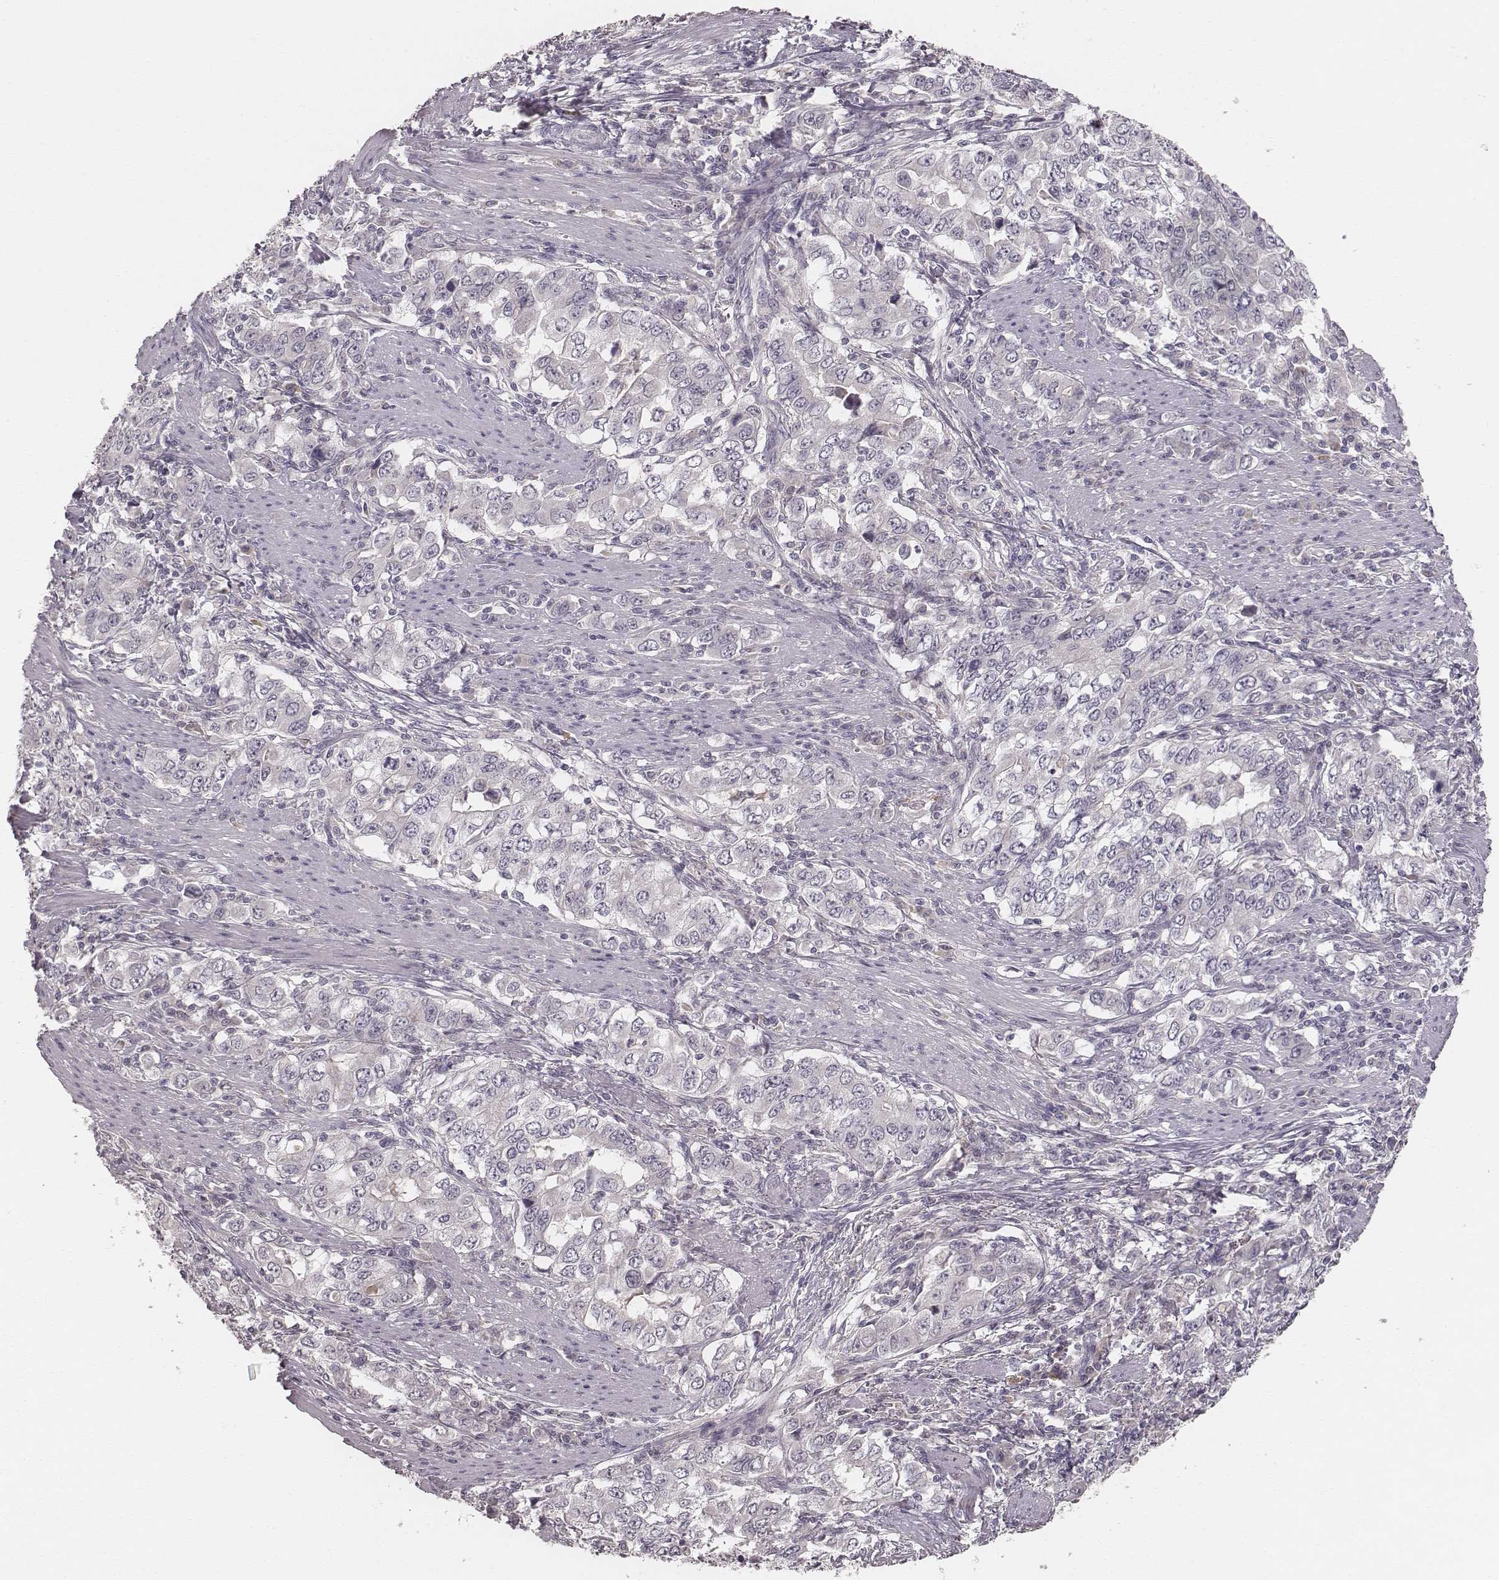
{"staining": {"intensity": "negative", "quantity": "none", "location": "none"}, "tissue": "stomach cancer", "cell_type": "Tumor cells", "image_type": "cancer", "snomed": [{"axis": "morphology", "description": "Adenocarcinoma, NOS"}, {"axis": "topography", "description": "Stomach, lower"}], "caption": "This is a micrograph of immunohistochemistry staining of adenocarcinoma (stomach), which shows no staining in tumor cells.", "gene": "LY6K", "patient": {"sex": "female", "age": 72}}